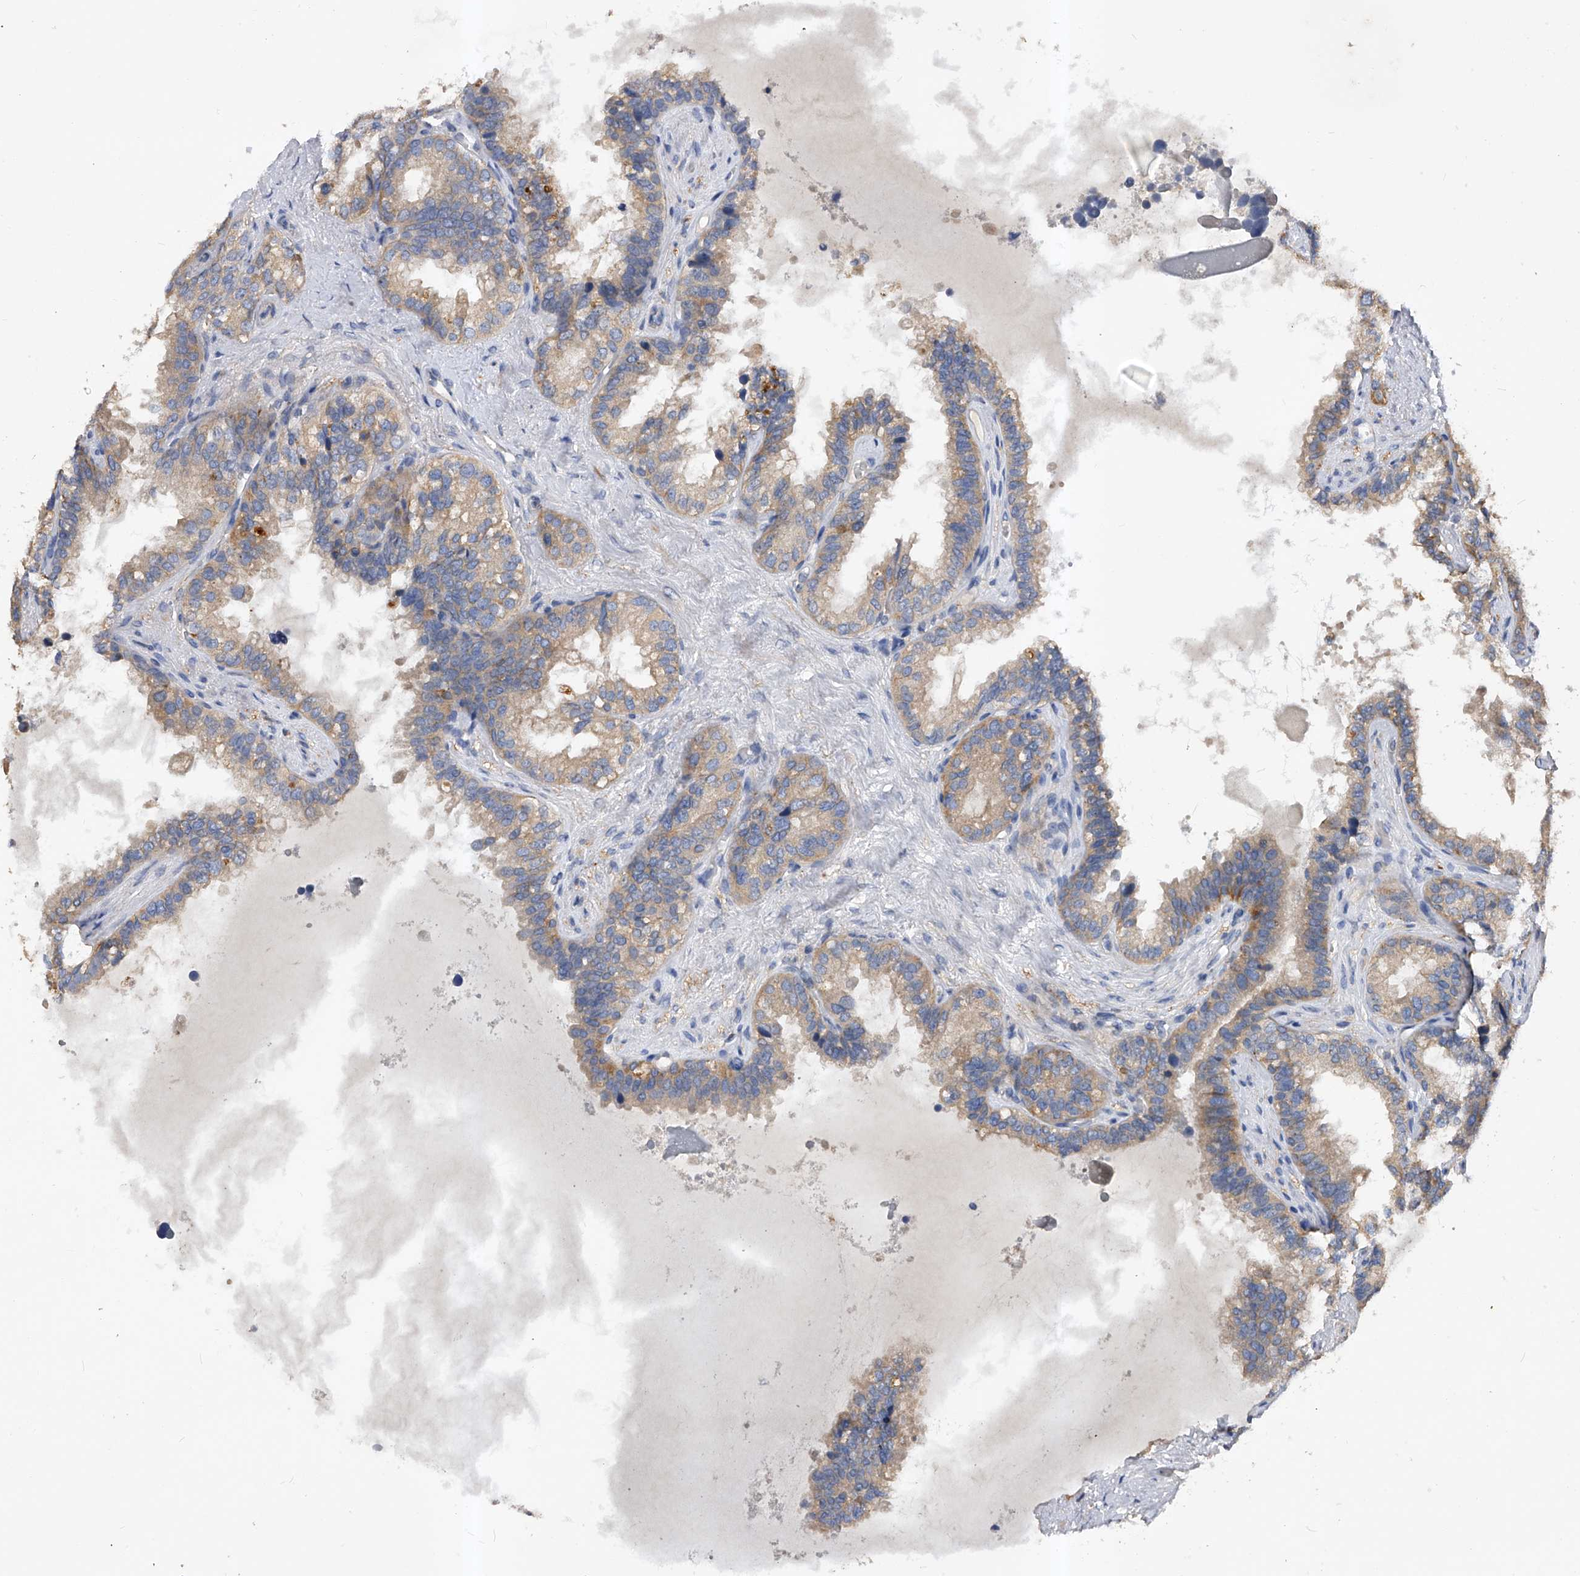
{"staining": {"intensity": "weak", "quantity": "<25%", "location": "cytoplasmic/membranous"}, "tissue": "seminal vesicle", "cell_type": "Glandular cells", "image_type": "normal", "snomed": [{"axis": "morphology", "description": "Normal tissue, NOS"}, {"axis": "topography", "description": "Seminal veicle"}], "caption": "Seminal vesicle stained for a protein using immunohistochemistry exhibits no expression glandular cells.", "gene": "ARL4C", "patient": {"sex": "male", "age": 80}}